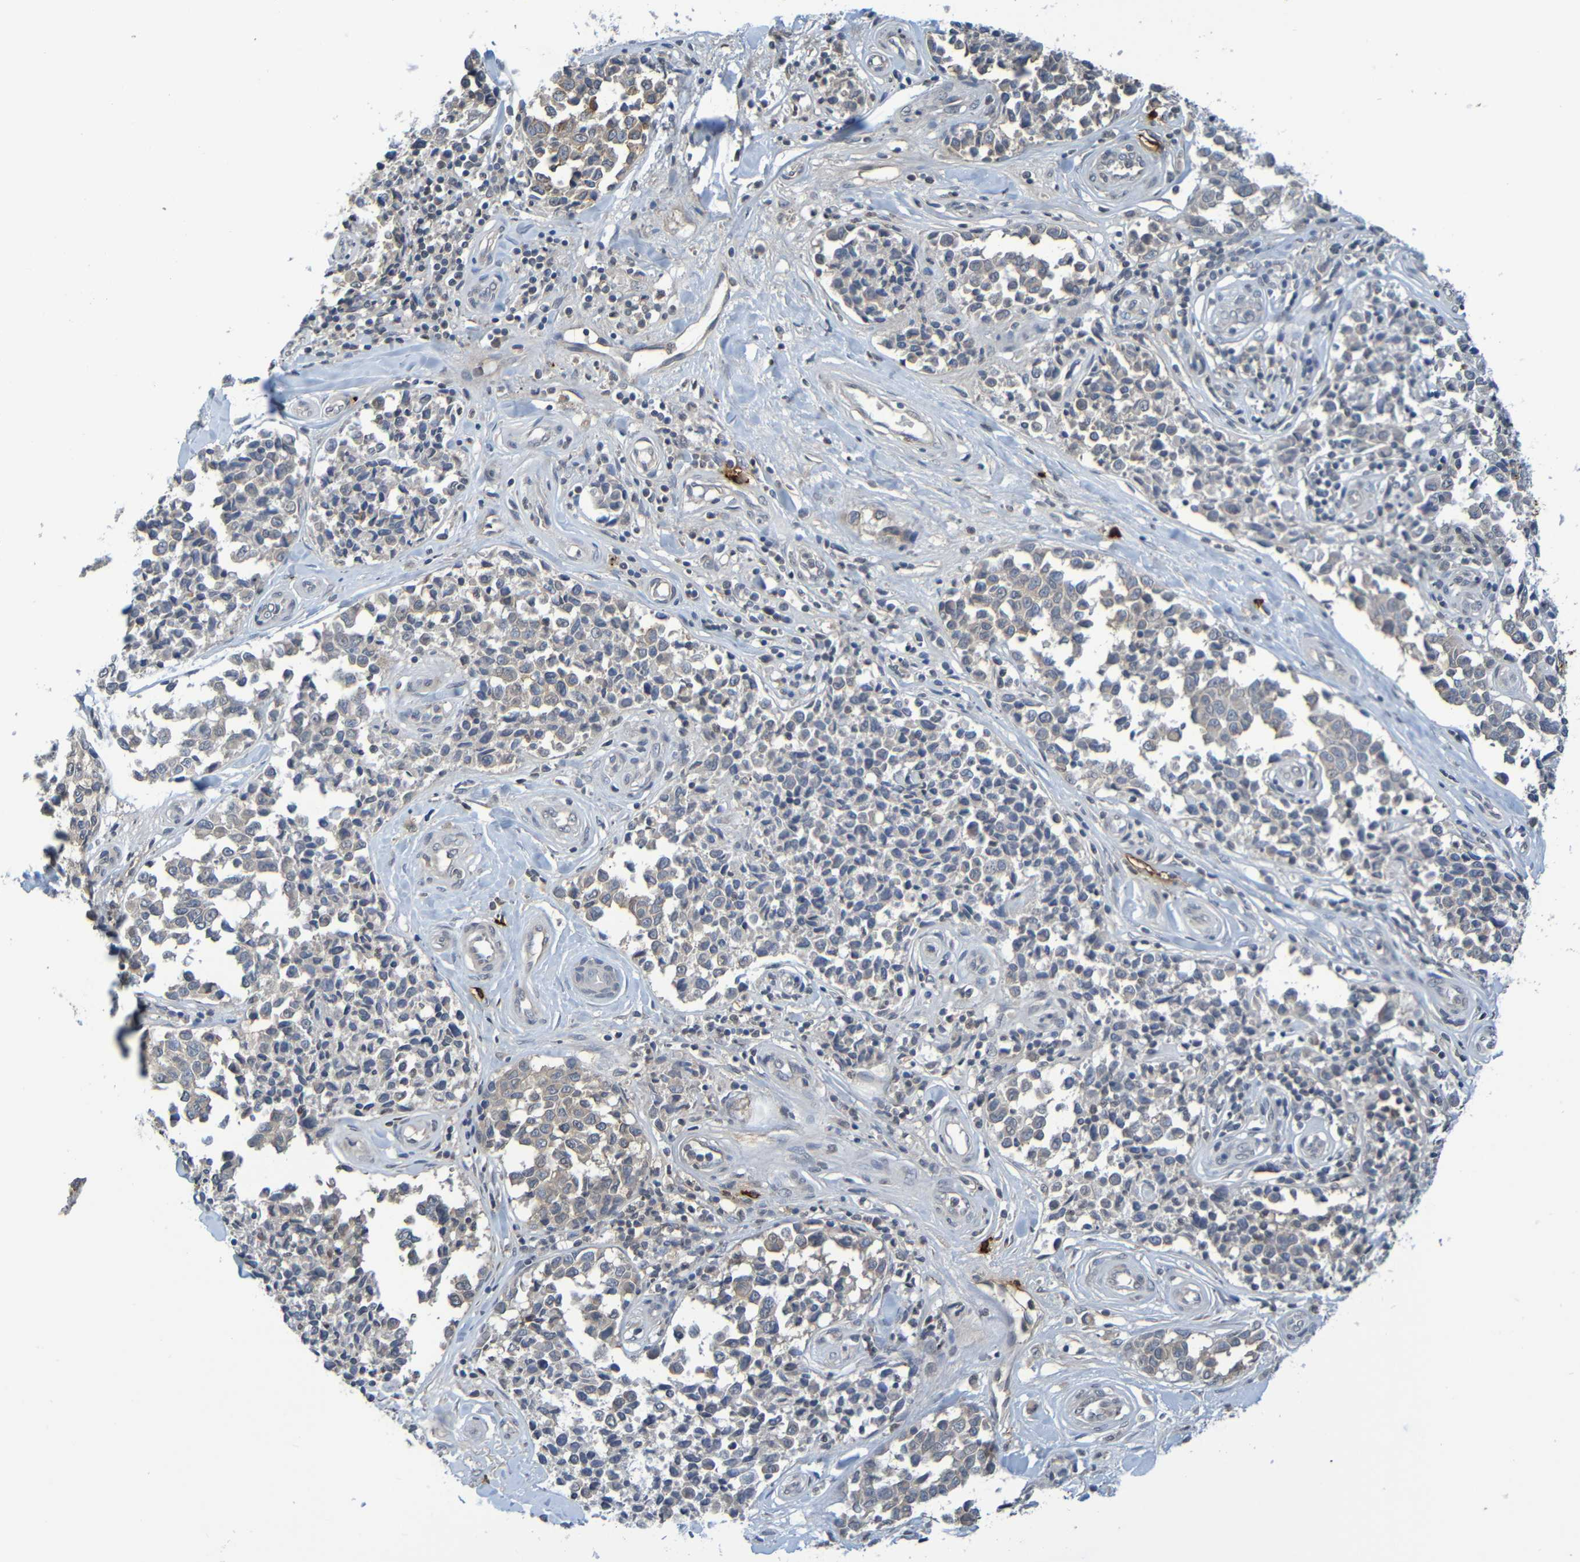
{"staining": {"intensity": "negative", "quantity": "none", "location": "none"}, "tissue": "melanoma", "cell_type": "Tumor cells", "image_type": "cancer", "snomed": [{"axis": "morphology", "description": "Malignant melanoma, NOS"}, {"axis": "topography", "description": "Skin"}], "caption": "The micrograph exhibits no significant expression in tumor cells of melanoma. Nuclei are stained in blue.", "gene": "C3AR1", "patient": {"sex": "female", "age": 64}}